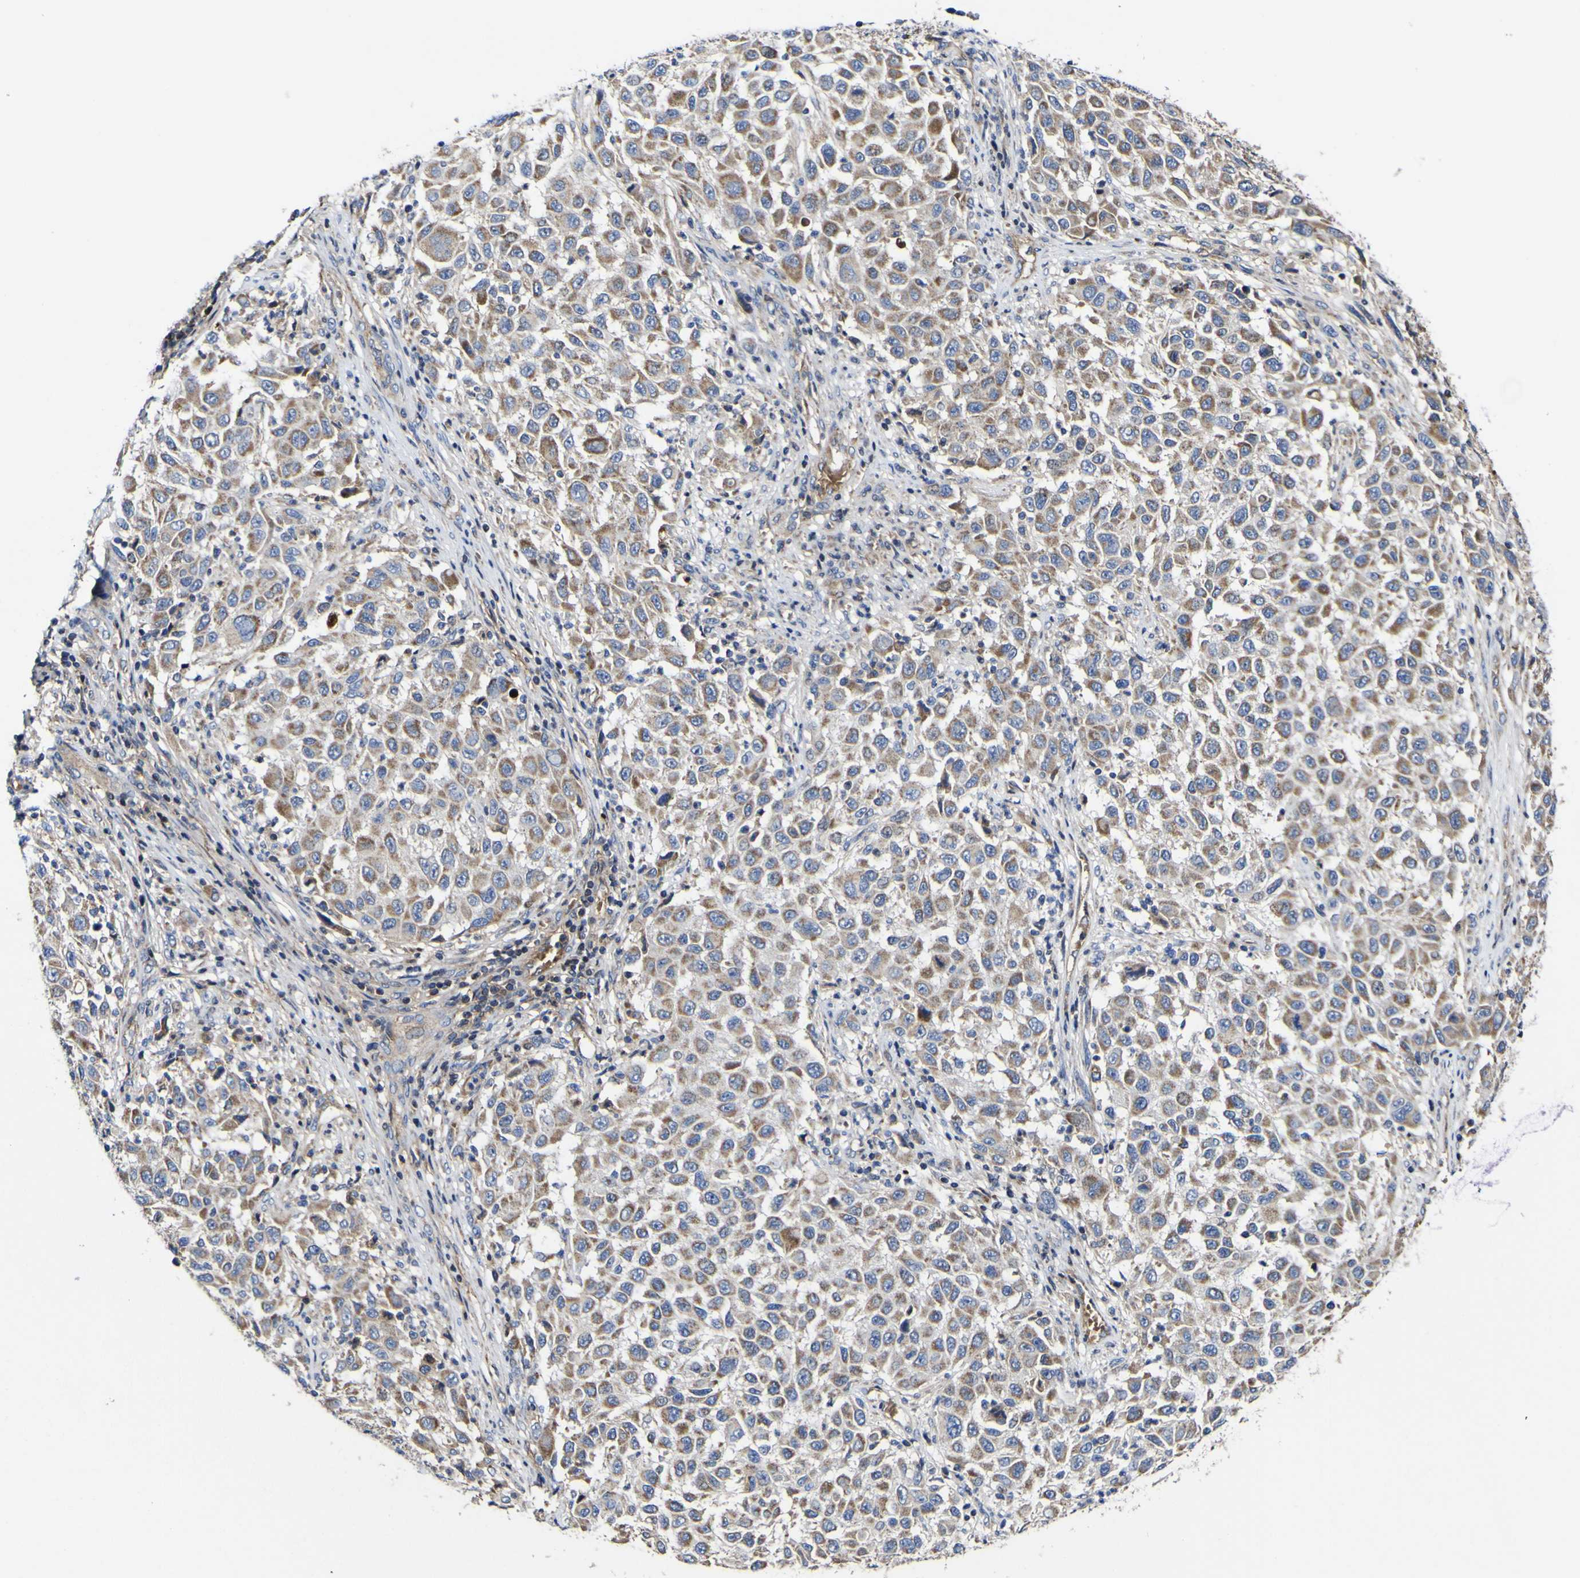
{"staining": {"intensity": "moderate", "quantity": ">75%", "location": "cytoplasmic/membranous"}, "tissue": "melanoma", "cell_type": "Tumor cells", "image_type": "cancer", "snomed": [{"axis": "morphology", "description": "Malignant melanoma, Metastatic site"}, {"axis": "topography", "description": "Lymph node"}], "caption": "The immunohistochemical stain highlights moderate cytoplasmic/membranous staining in tumor cells of melanoma tissue.", "gene": "CCDC90B", "patient": {"sex": "male", "age": 61}}